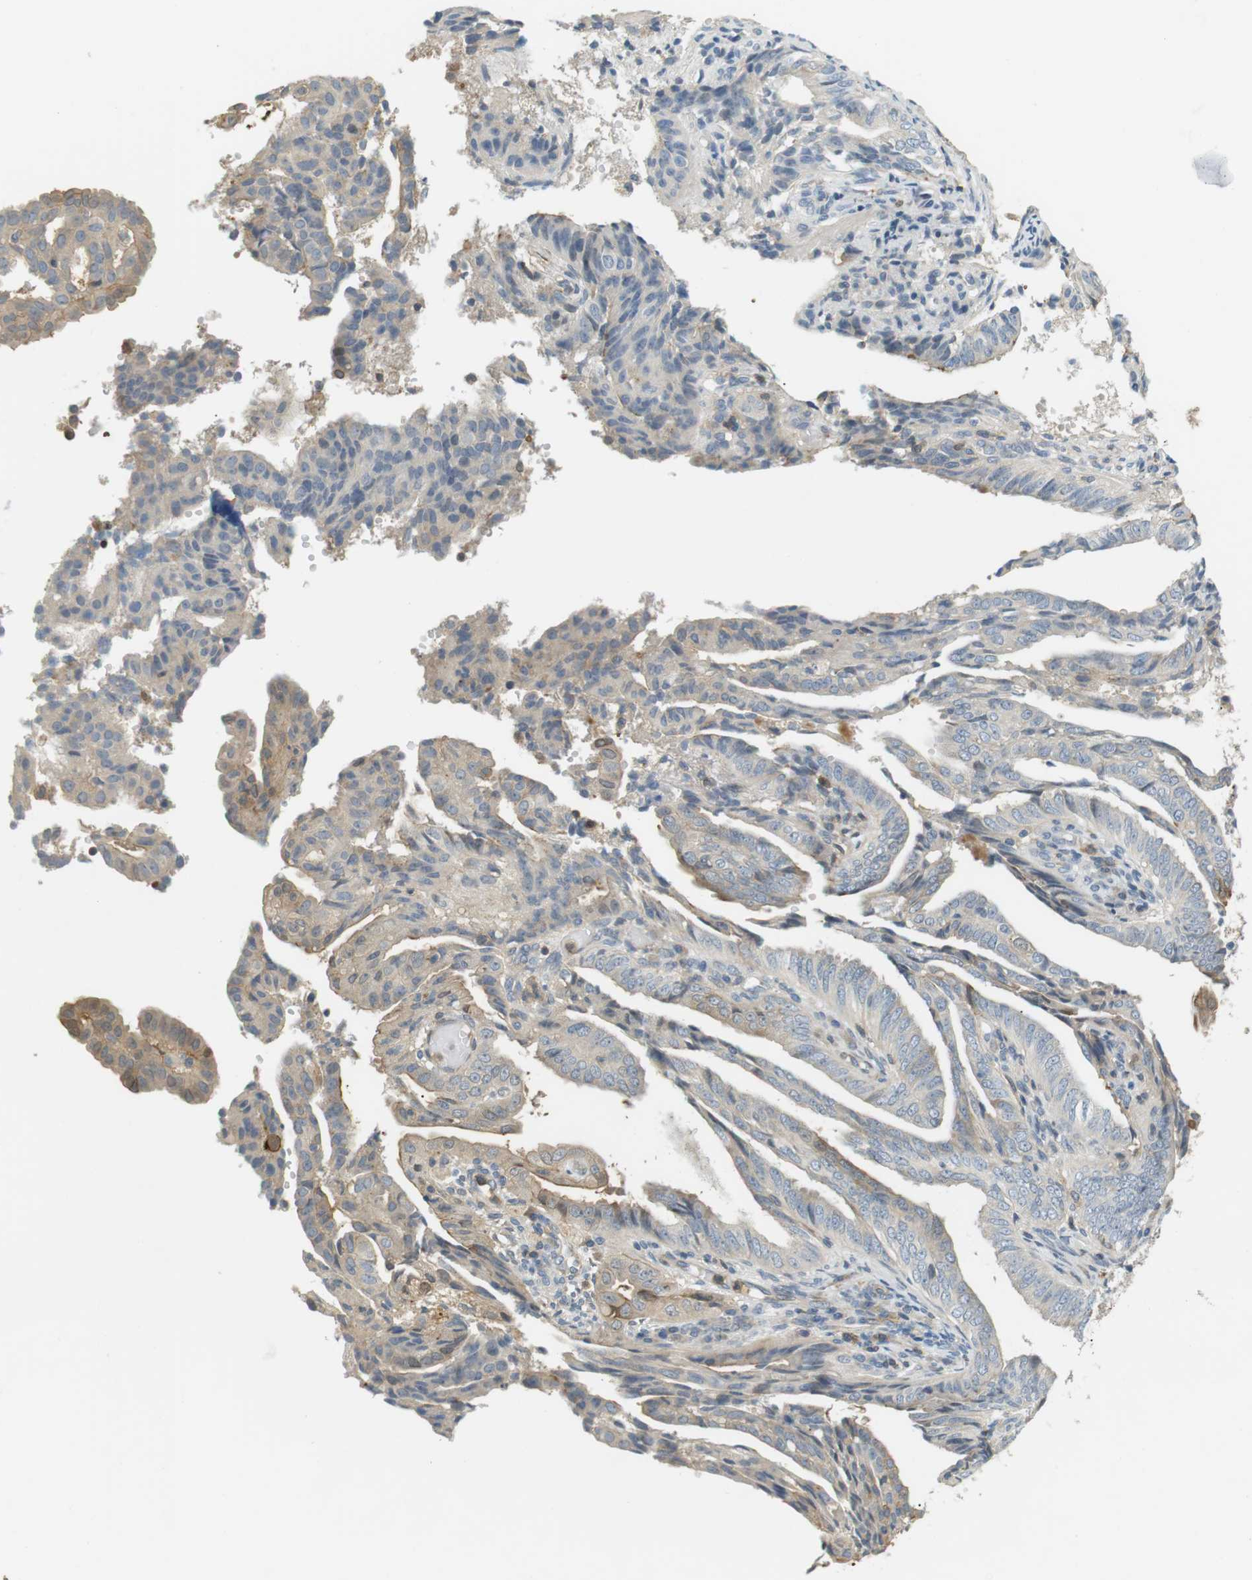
{"staining": {"intensity": "weak", "quantity": "25%-75%", "location": "cytoplasmic/membranous"}, "tissue": "endometrial cancer", "cell_type": "Tumor cells", "image_type": "cancer", "snomed": [{"axis": "morphology", "description": "Adenocarcinoma, NOS"}, {"axis": "topography", "description": "Endometrium"}], "caption": "Protein staining by IHC reveals weak cytoplasmic/membranous expression in approximately 25%-75% of tumor cells in endometrial cancer (adenocarcinoma). The protein of interest is stained brown, and the nuclei are stained in blue (DAB IHC with brightfield microscopy, high magnification).", "gene": "P2RY1", "patient": {"sex": "female", "age": 58}}